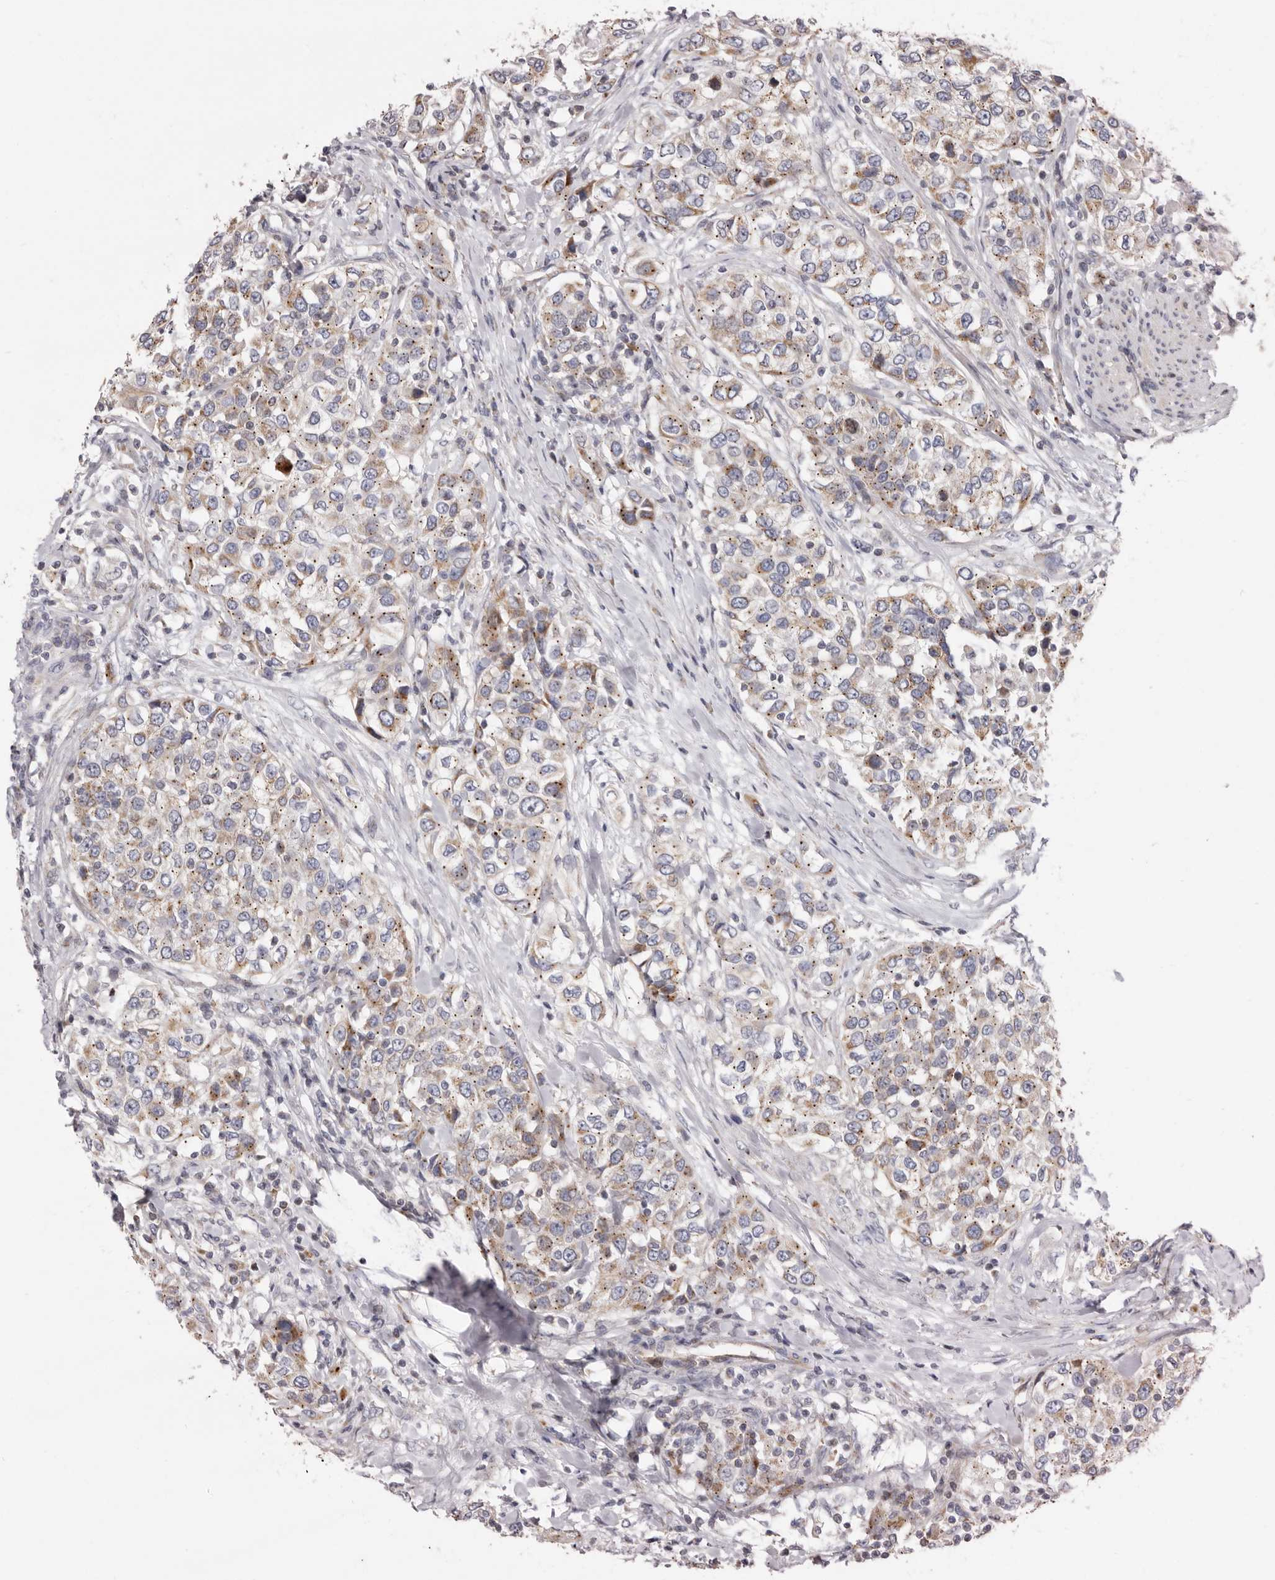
{"staining": {"intensity": "weak", "quantity": ">75%", "location": "cytoplasmic/membranous"}, "tissue": "urothelial cancer", "cell_type": "Tumor cells", "image_type": "cancer", "snomed": [{"axis": "morphology", "description": "Urothelial carcinoma, High grade"}, {"axis": "topography", "description": "Urinary bladder"}], "caption": "Brown immunohistochemical staining in human urothelial carcinoma (high-grade) displays weak cytoplasmic/membranous positivity in approximately >75% of tumor cells.", "gene": "TIMM17B", "patient": {"sex": "female", "age": 80}}